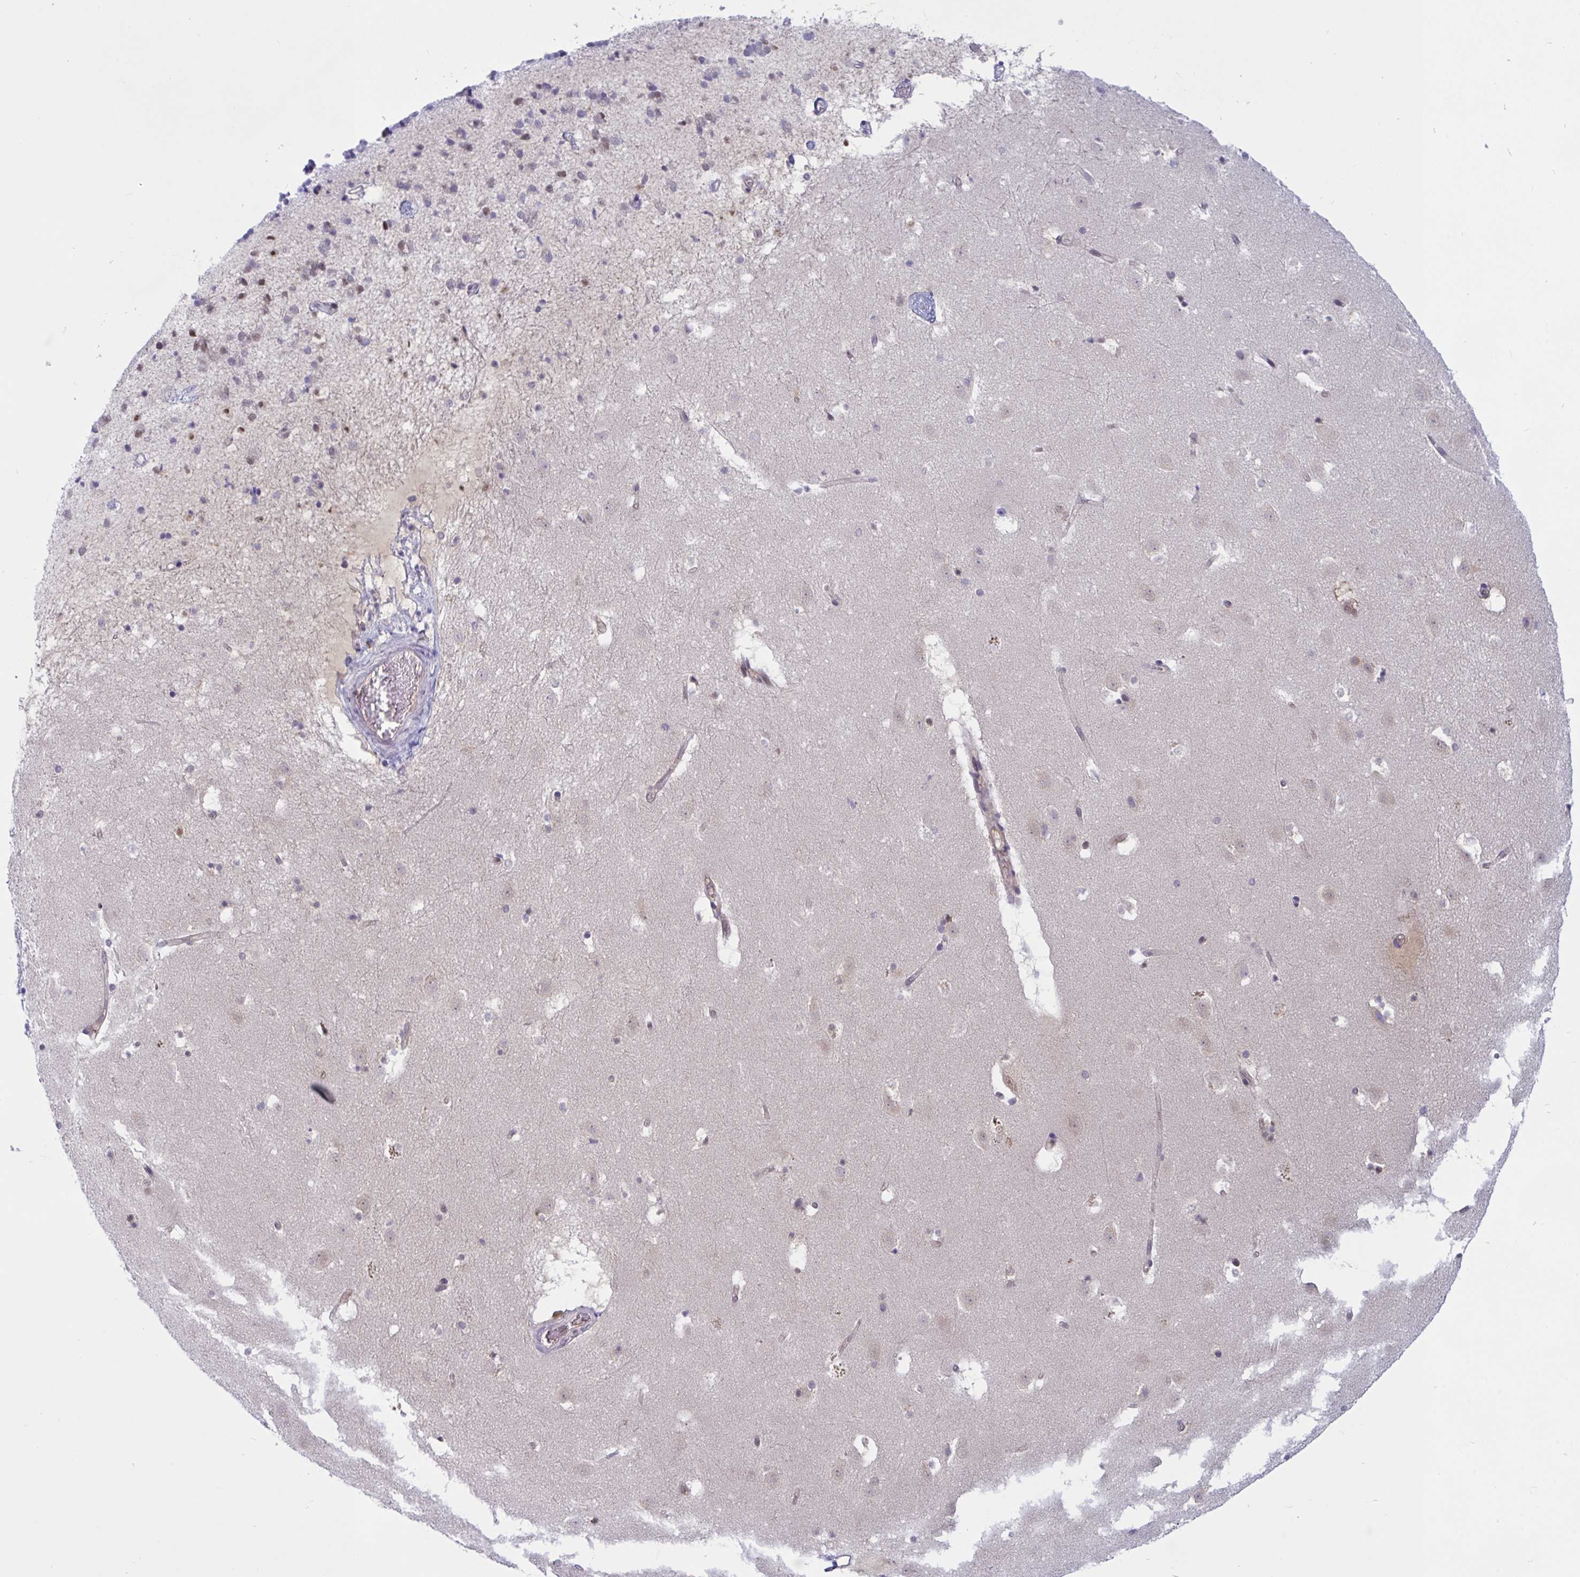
{"staining": {"intensity": "negative", "quantity": "none", "location": "none"}, "tissue": "caudate", "cell_type": "Glial cells", "image_type": "normal", "snomed": [{"axis": "morphology", "description": "Normal tissue, NOS"}, {"axis": "topography", "description": "Lateral ventricle wall"}], "caption": "A high-resolution micrograph shows immunohistochemistry (IHC) staining of unremarkable caudate, which reveals no significant expression in glial cells.", "gene": "TSN", "patient": {"sex": "male", "age": 37}}